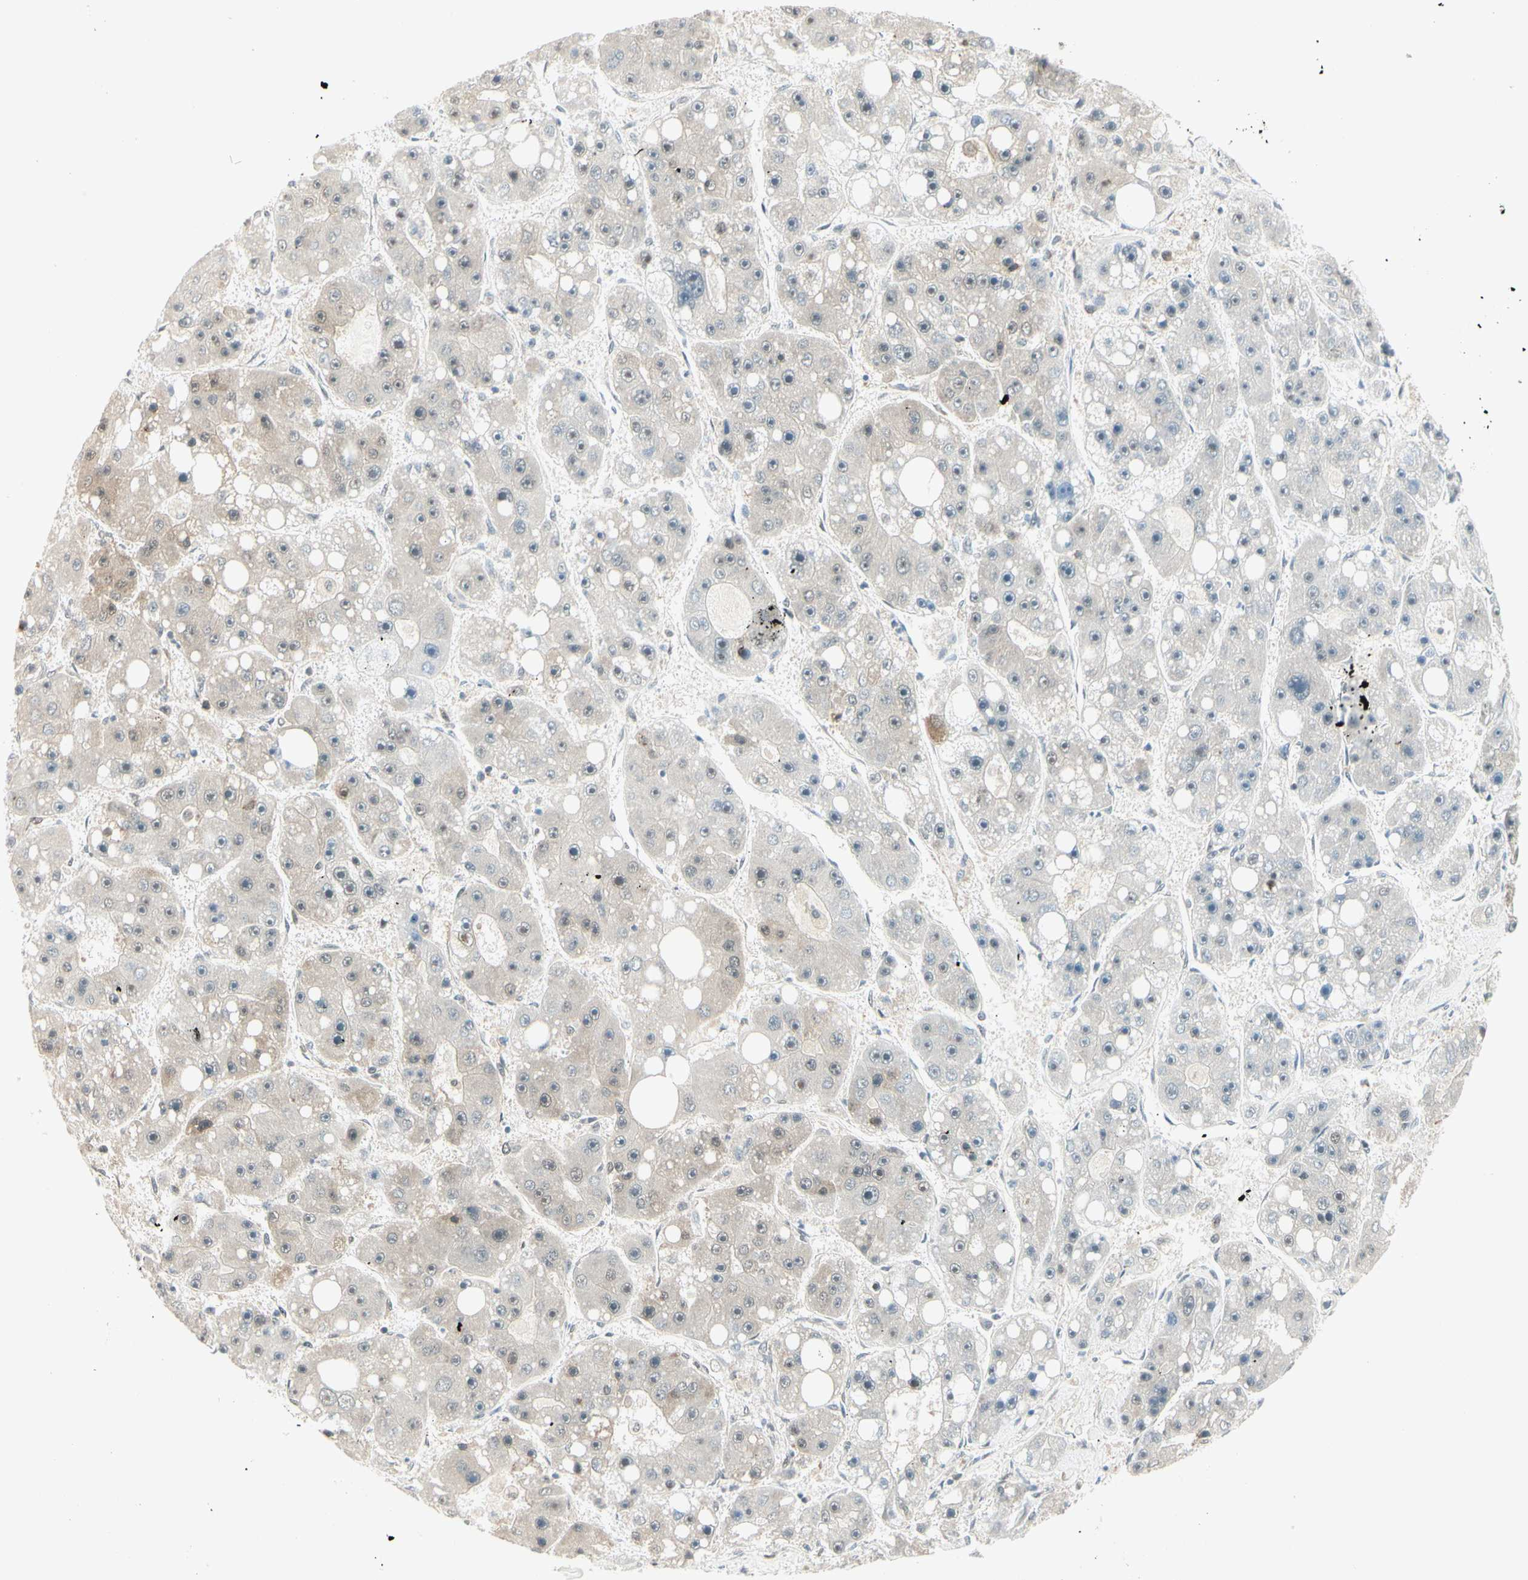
{"staining": {"intensity": "weak", "quantity": "<25%", "location": "cytoplasmic/membranous"}, "tissue": "liver cancer", "cell_type": "Tumor cells", "image_type": "cancer", "snomed": [{"axis": "morphology", "description": "Carcinoma, Hepatocellular, NOS"}, {"axis": "topography", "description": "Liver"}], "caption": "Immunohistochemistry (IHC) micrograph of neoplastic tissue: human liver hepatocellular carcinoma stained with DAB (3,3'-diaminobenzidine) shows no significant protein expression in tumor cells. (DAB immunohistochemistry (IHC) with hematoxylin counter stain).", "gene": "IPO5", "patient": {"sex": "female", "age": 61}}